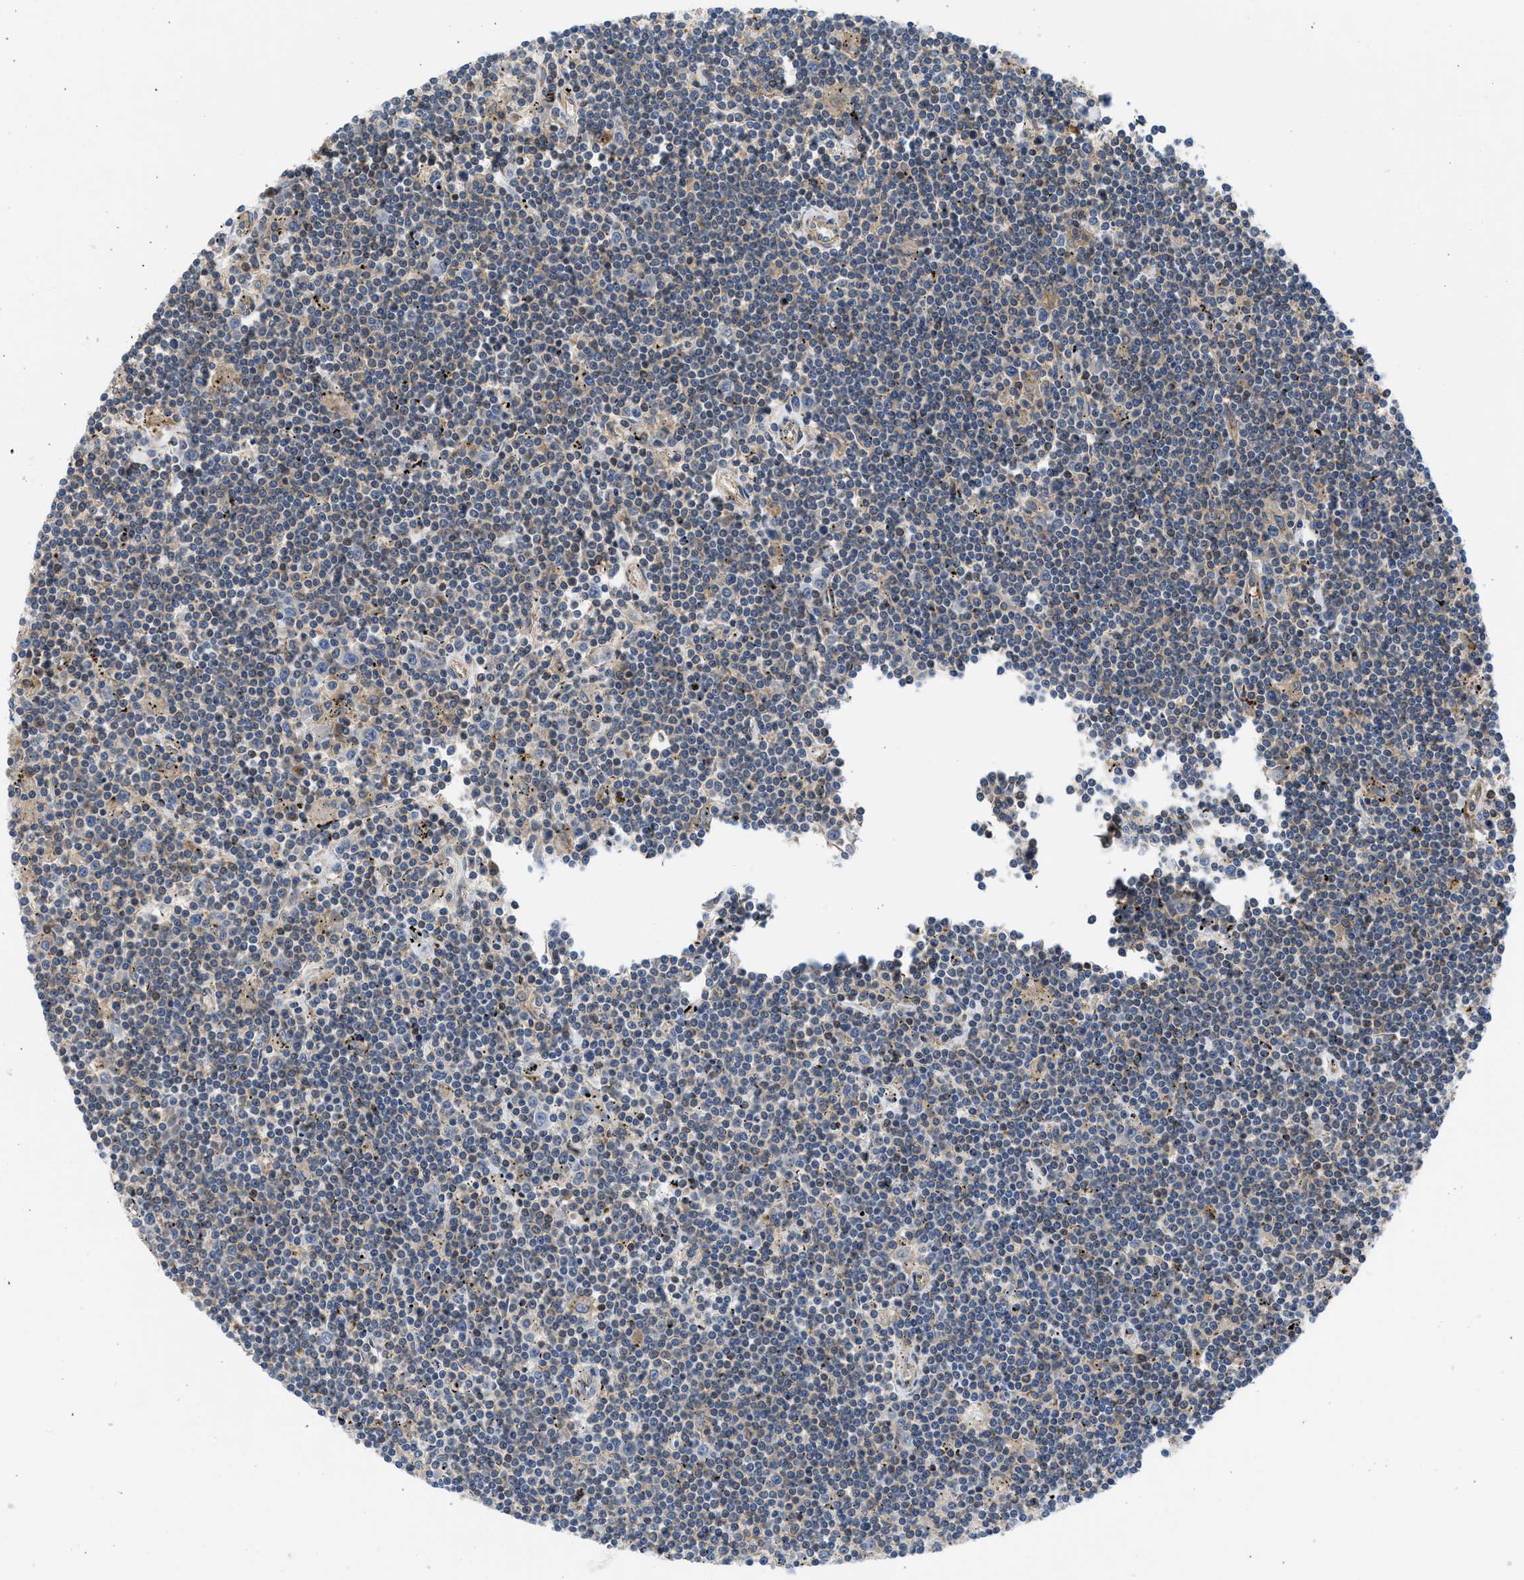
{"staining": {"intensity": "weak", "quantity": "<25%", "location": "cytoplasmic/membranous"}, "tissue": "lymphoma", "cell_type": "Tumor cells", "image_type": "cancer", "snomed": [{"axis": "morphology", "description": "Malignant lymphoma, non-Hodgkin's type, Low grade"}, {"axis": "topography", "description": "Spleen"}], "caption": "IHC image of neoplastic tissue: lymphoma stained with DAB demonstrates no significant protein staining in tumor cells. The staining is performed using DAB brown chromogen with nuclei counter-stained in using hematoxylin.", "gene": "CHKB", "patient": {"sex": "male", "age": 76}}